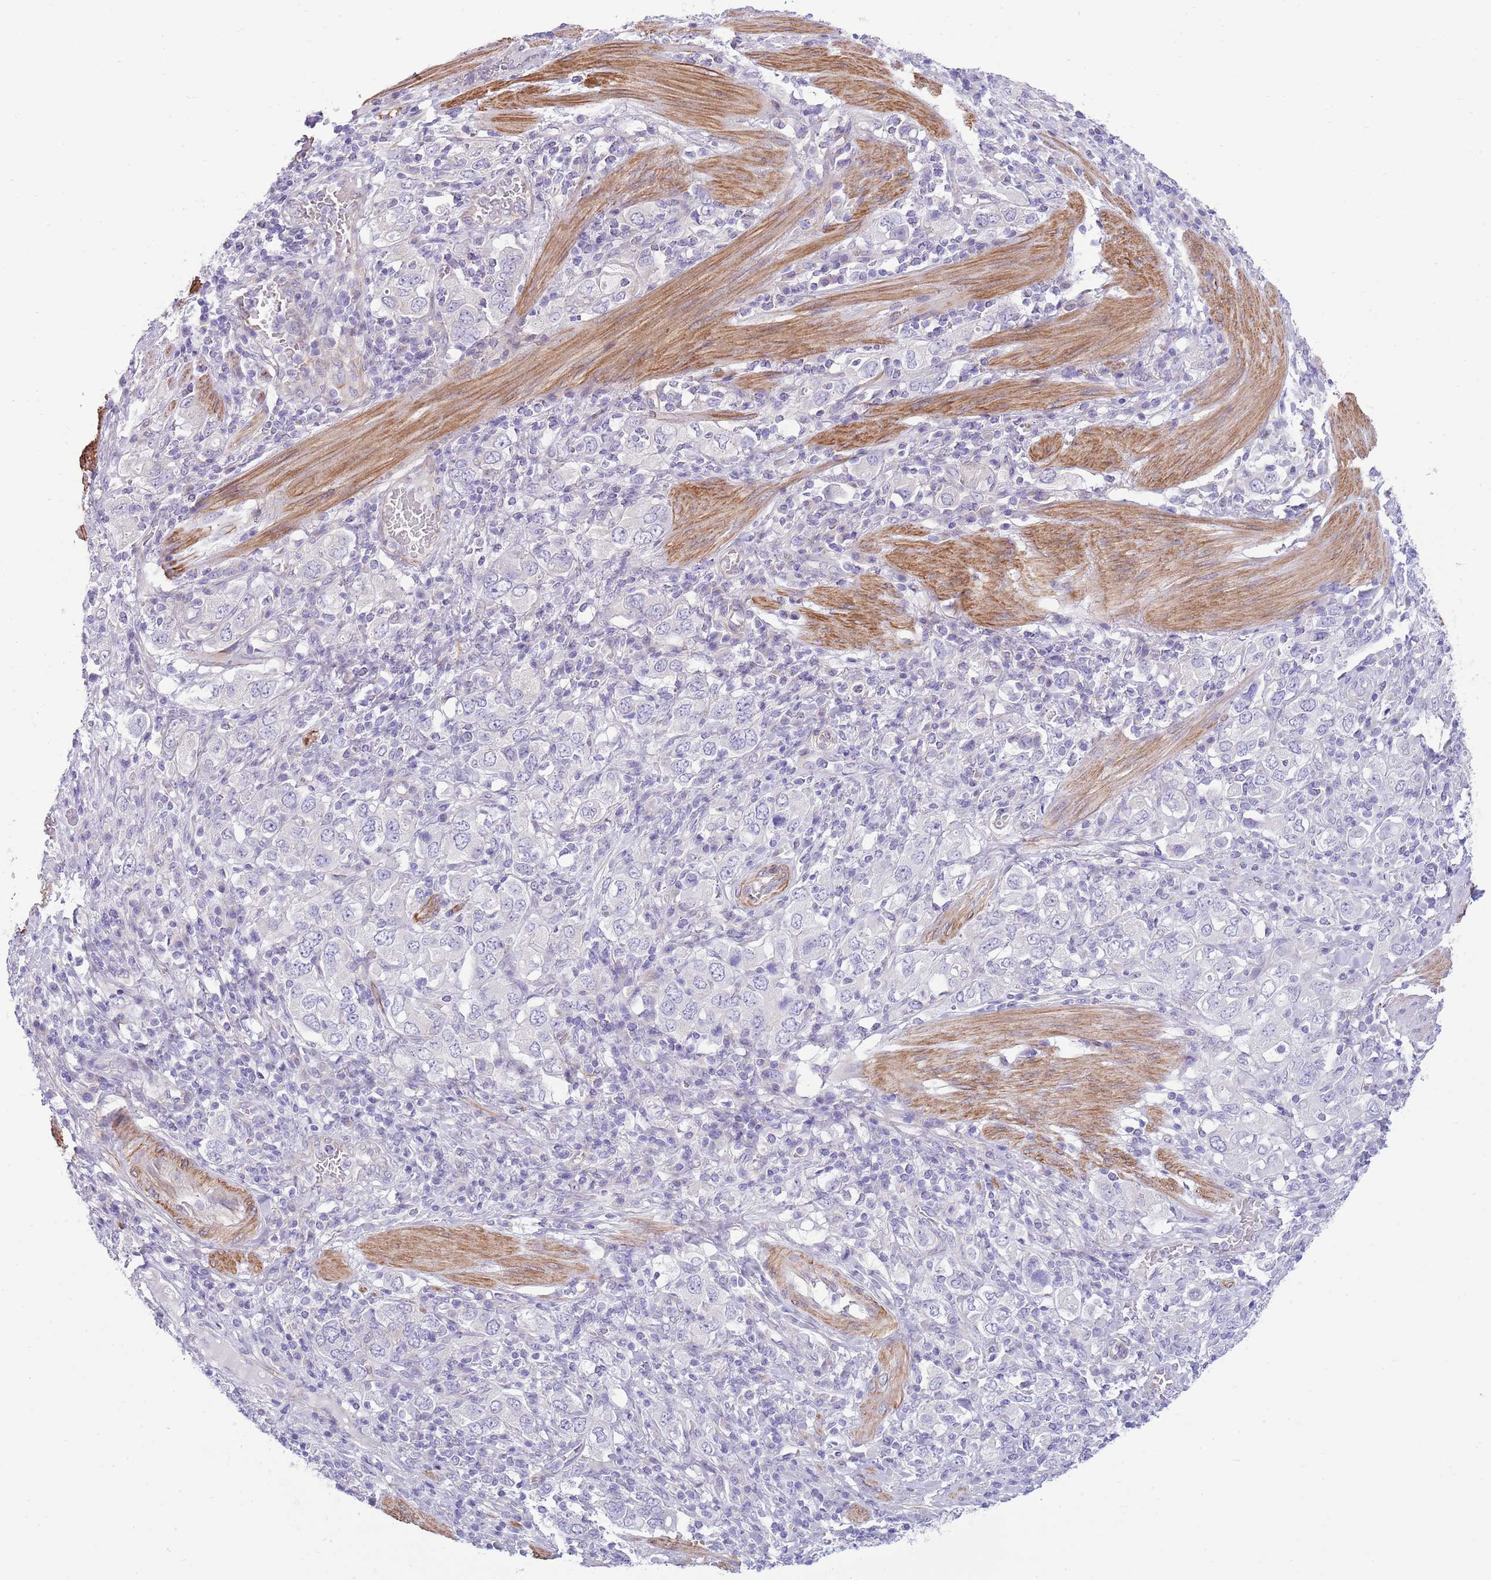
{"staining": {"intensity": "negative", "quantity": "none", "location": "none"}, "tissue": "stomach cancer", "cell_type": "Tumor cells", "image_type": "cancer", "snomed": [{"axis": "morphology", "description": "Adenocarcinoma, NOS"}, {"axis": "topography", "description": "Stomach, upper"}, {"axis": "topography", "description": "Stomach"}], "caption": "Adenocarcinoma (stomach) was stained to show a protein in brown. There is no significant positivity in tumor cells.", "gene": "ZC4H2", "patient": {"sex": "male", "age": 62}}